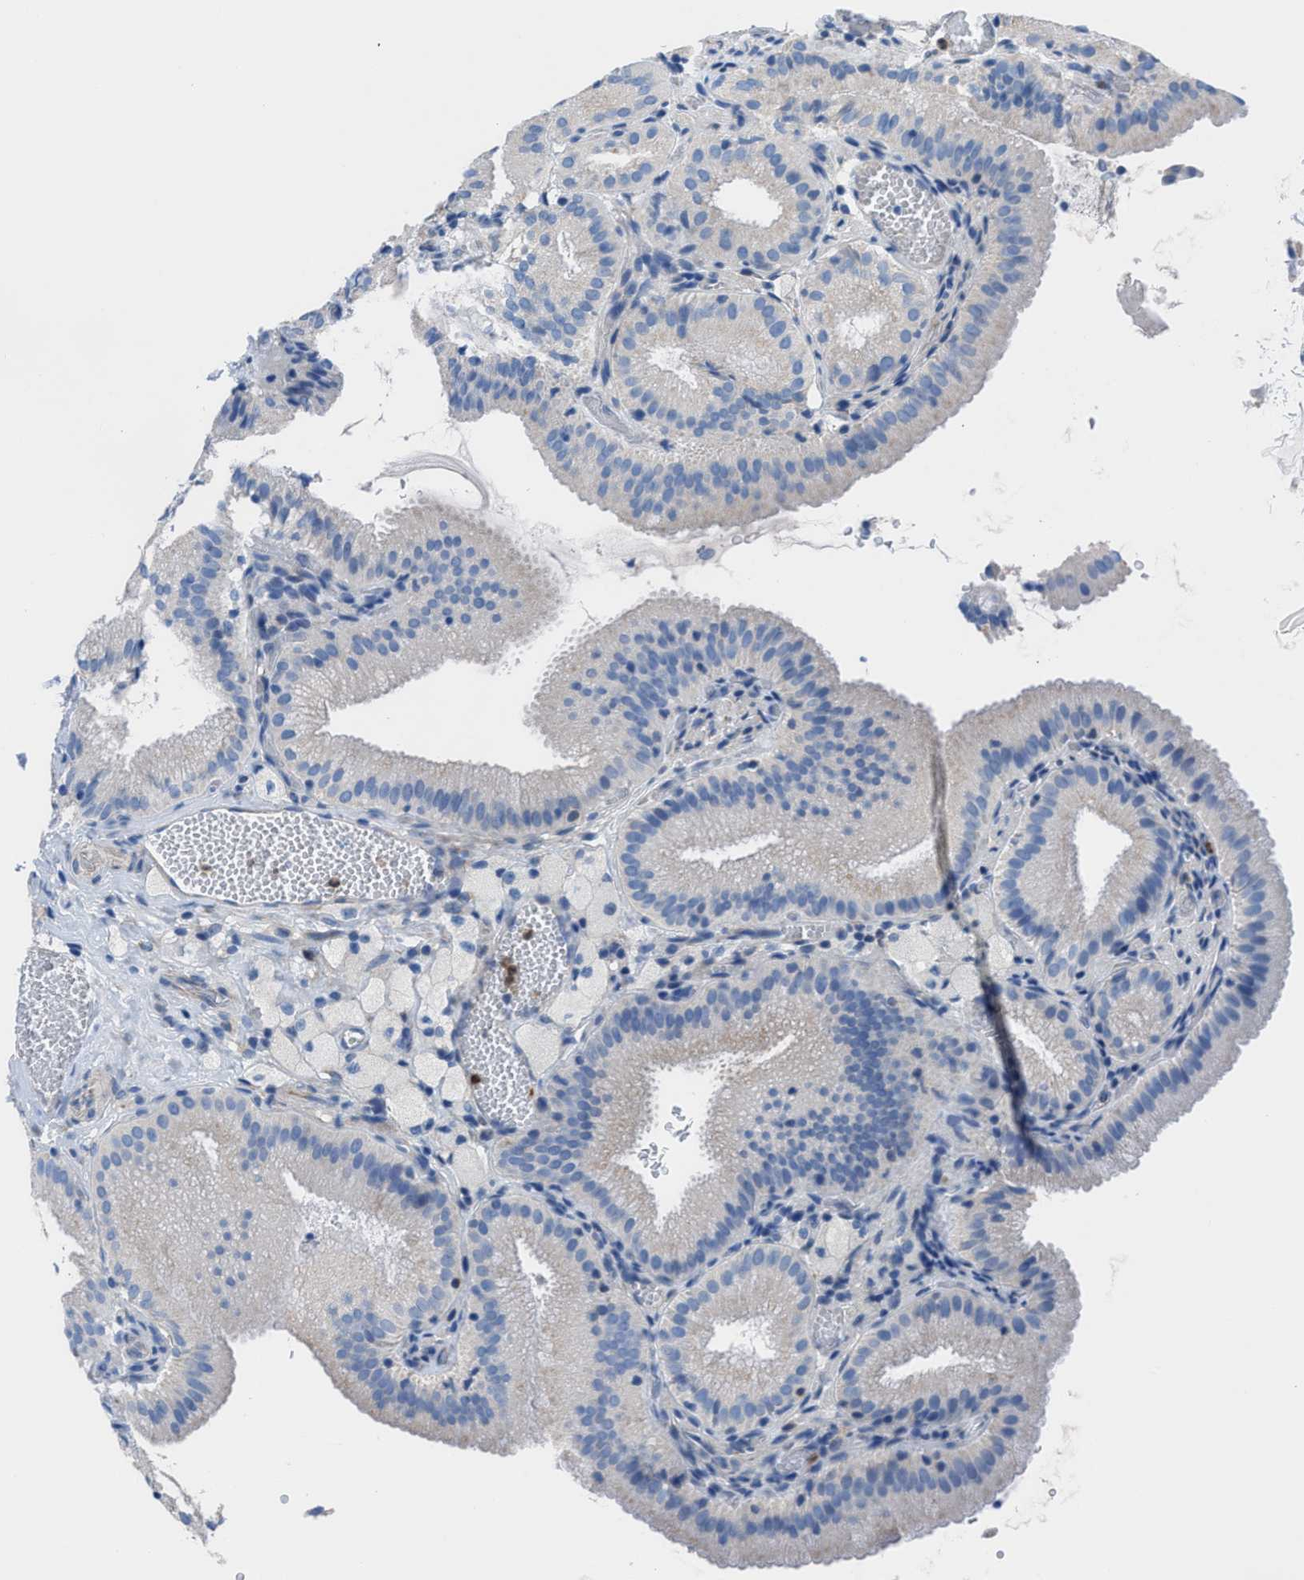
{"staining": {"intensity": "negative", "quantity": "none", "location": "none"}, "tissue": "gallbladder", "cell_type": "Glandular cells", "image_type": "normal", "snomed": [{"axis": "morphology", "description": "Normal tissue, NOS"}, {"axis": "topography", "description": "Gallbladder"}], "caption": "Immunohistochemistry photomicrograph of unremarkable human gallbladder stained for a protein (brown), which displays no expression in glandular cells. (Immunohistochemistry, brightfield microscopy, high magnification).", "gene": "ITPR1", "patient": {"sex": "male", "age": 54}}